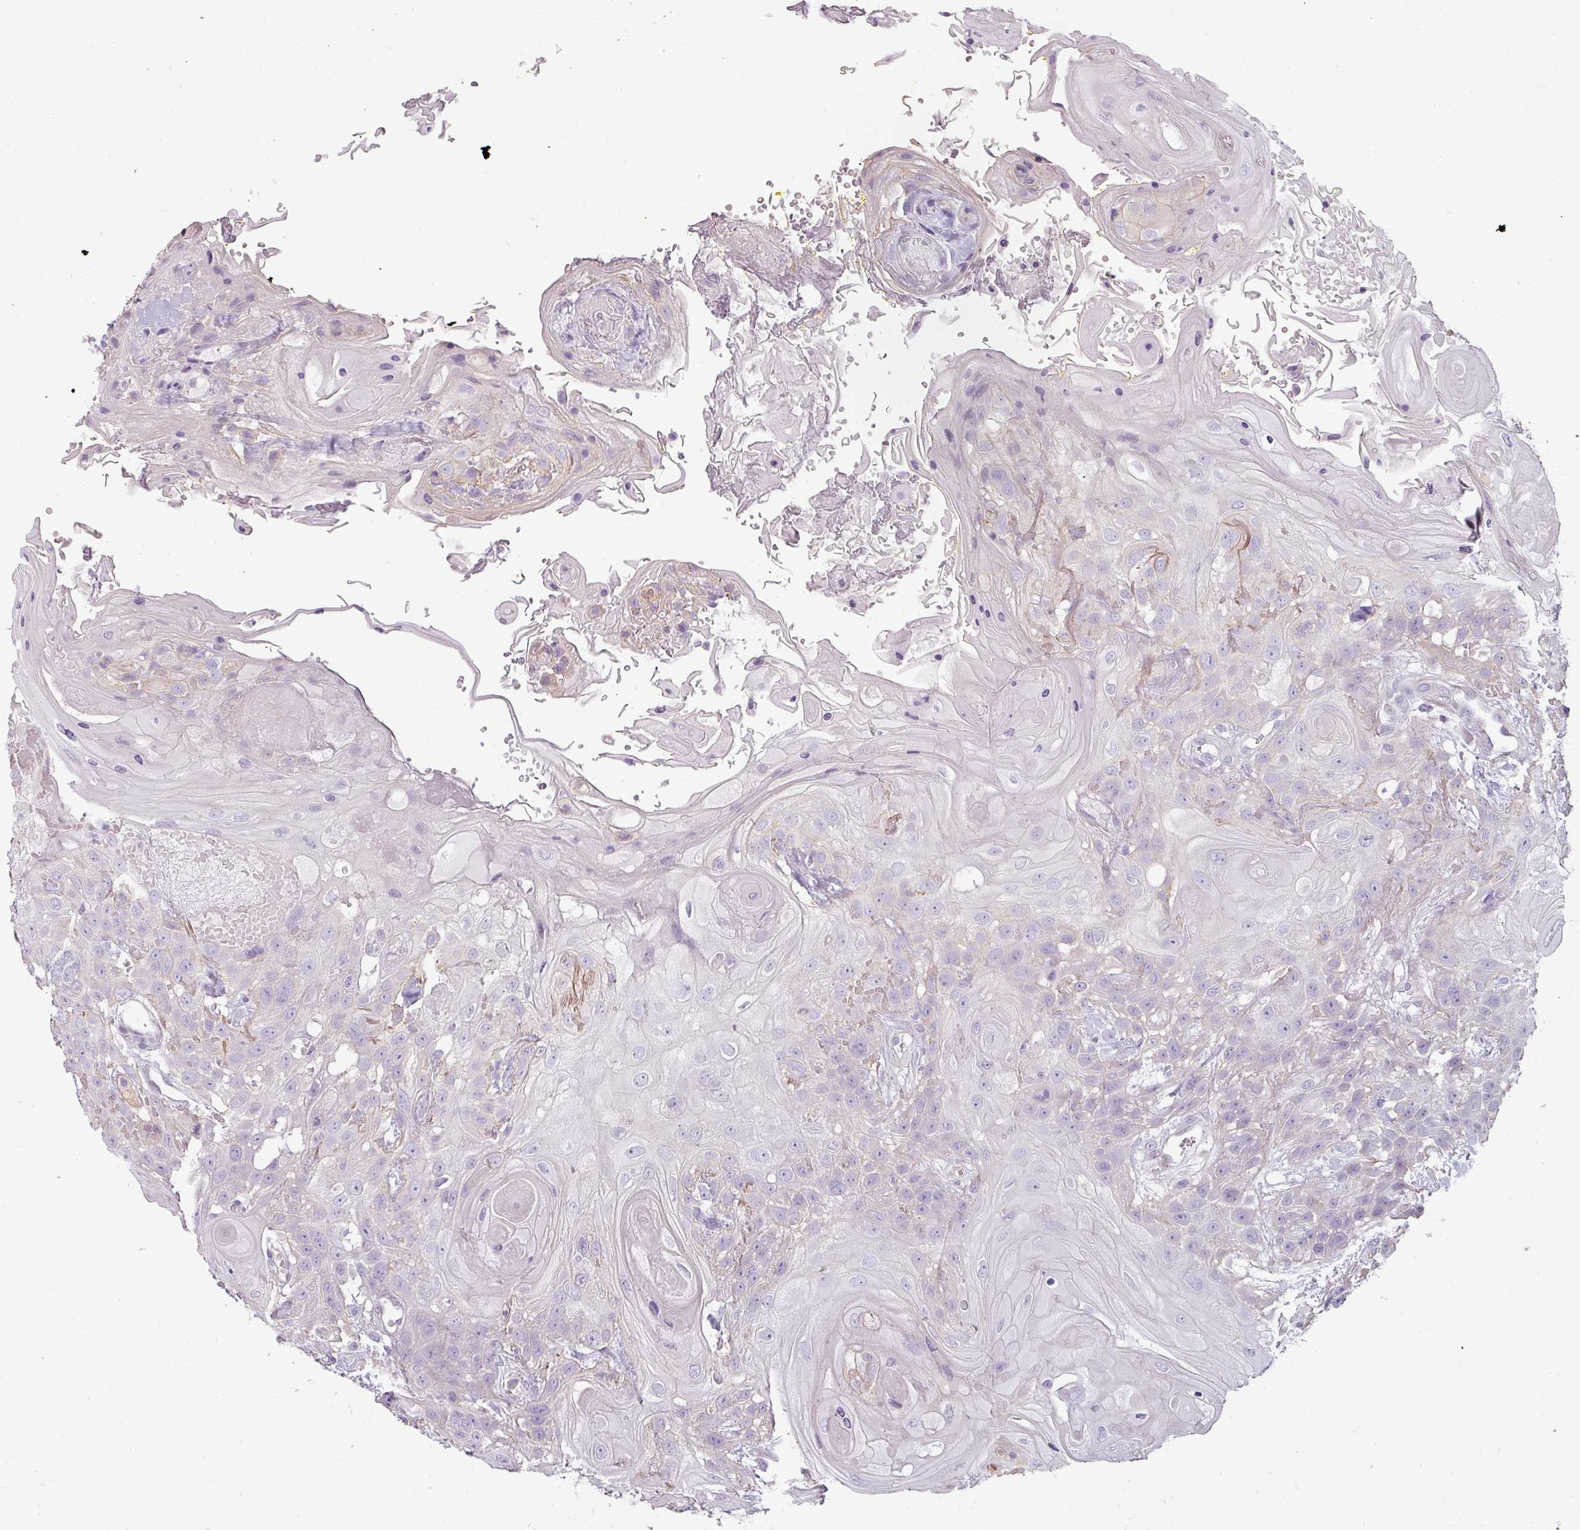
{"staining": {"intensity": "negative", "quantity": "none", "location": "none"}, "tissue": "head and neck cancer", "cell_type": "Tumor cells", "image_type": "cancer", "snomed": [{"axis": "morphology", "description": "Squamous cell carcinoma, NOS"}, {"axis": "topography", "description": "Head-Neck"}], "caption": "A micrograph of human head and neck cancer (squamous cell carcinoma) is negative for staining in tumor cells.", "gene": "ASB1", "patient": {"sex": "female", "age": 43}}